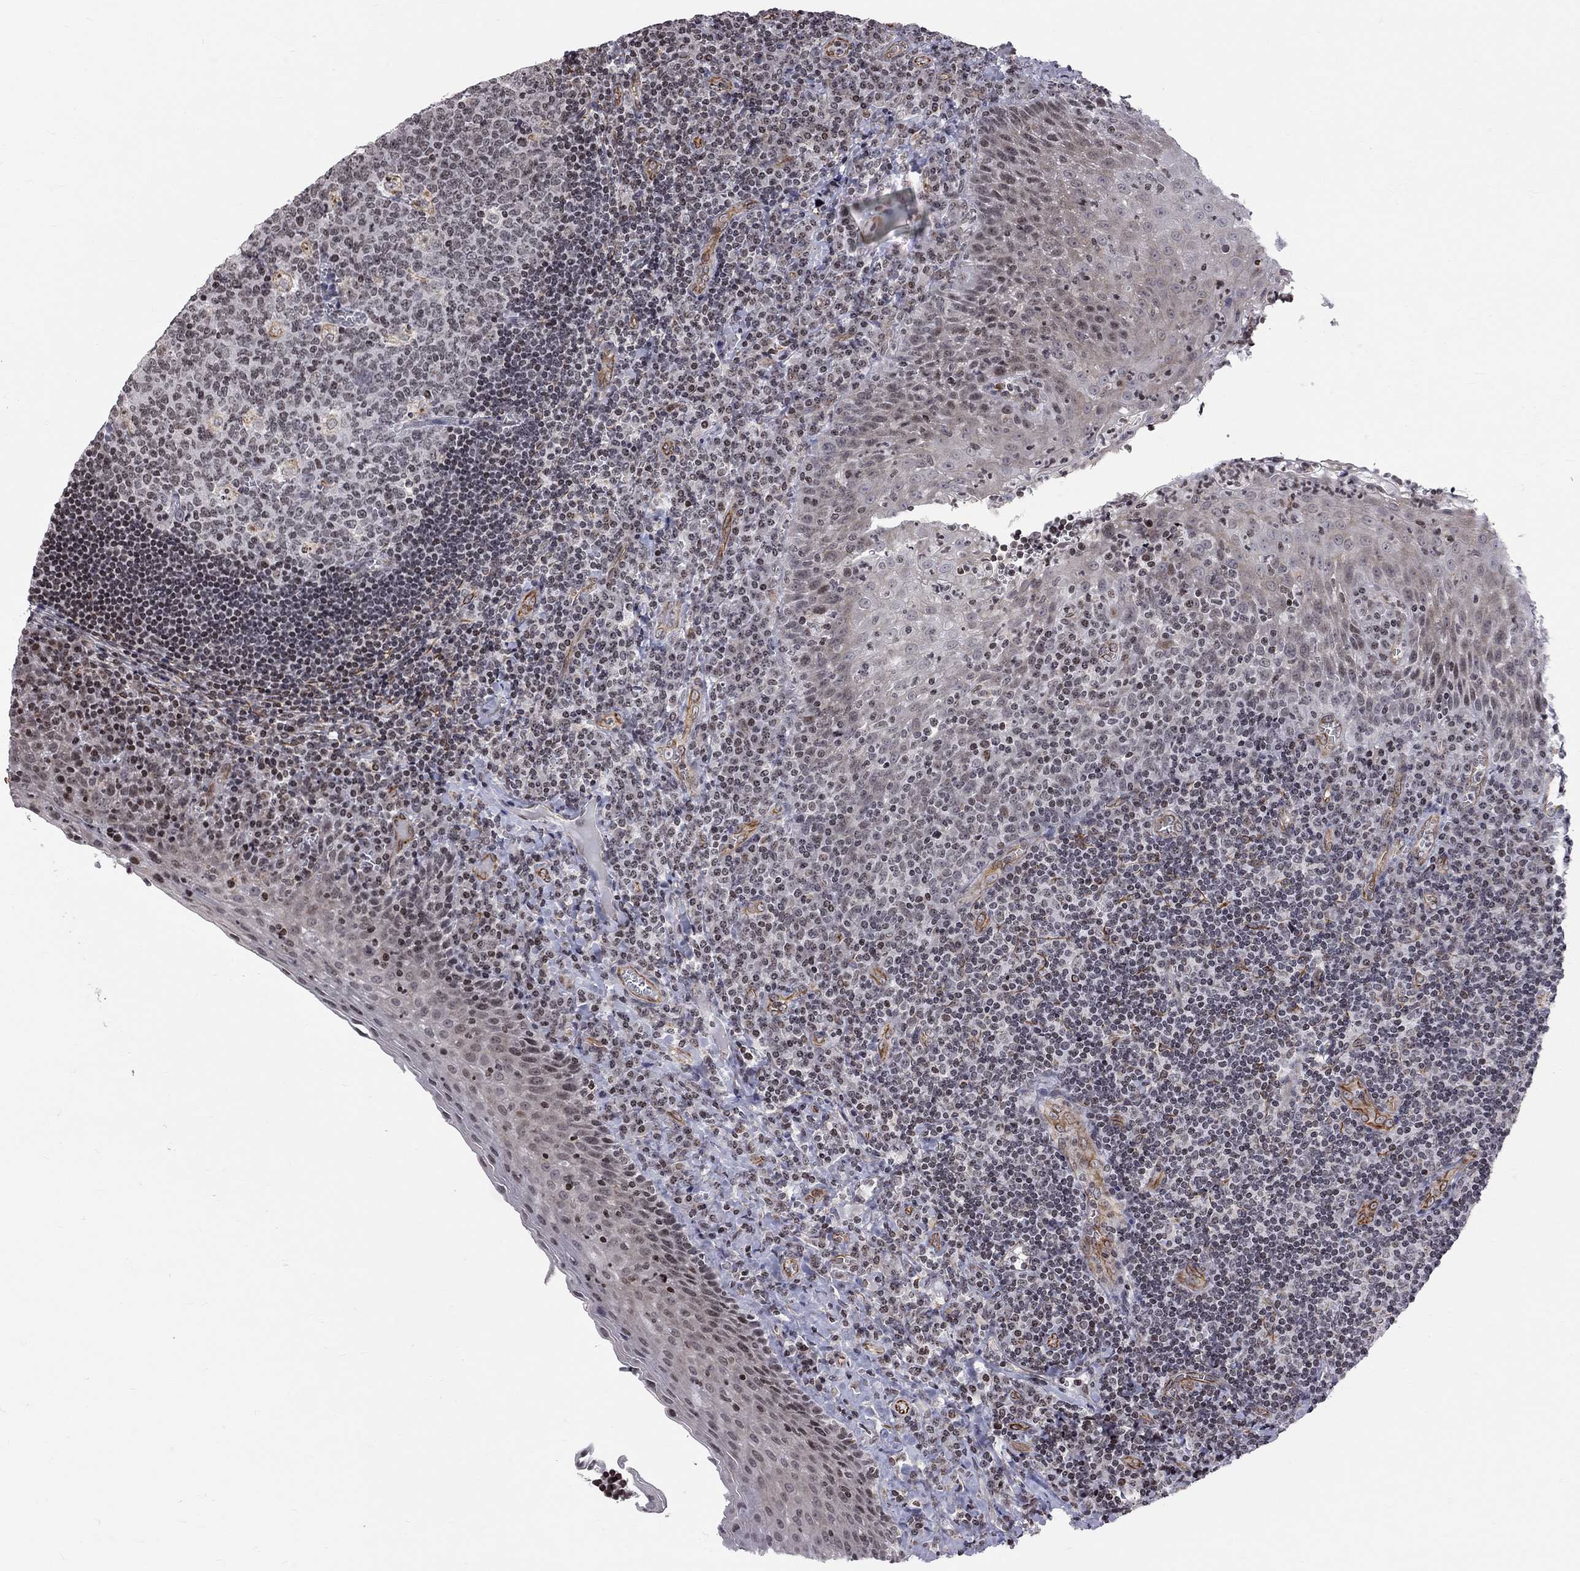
{"staining": {"intensity": "negative", "quantity": "none", "location": "none"}, "tissue": "tonsil", "cell_type": "Germinal center cells", "image_type": "normal", "snomed": [{"axis": "morphology", "description": "Normal tissue, NOS"}, {"axis": "morphology", "description": "Inflammation, NOS"}, {"axis": "topography", "description": "Tonsil"}], "caption": "Human tonsil stained for a protein using IHC displays no staining in germinal center cells.", "gene": "MTNR1B", "patient": {"sex": "female", "age": 31}}